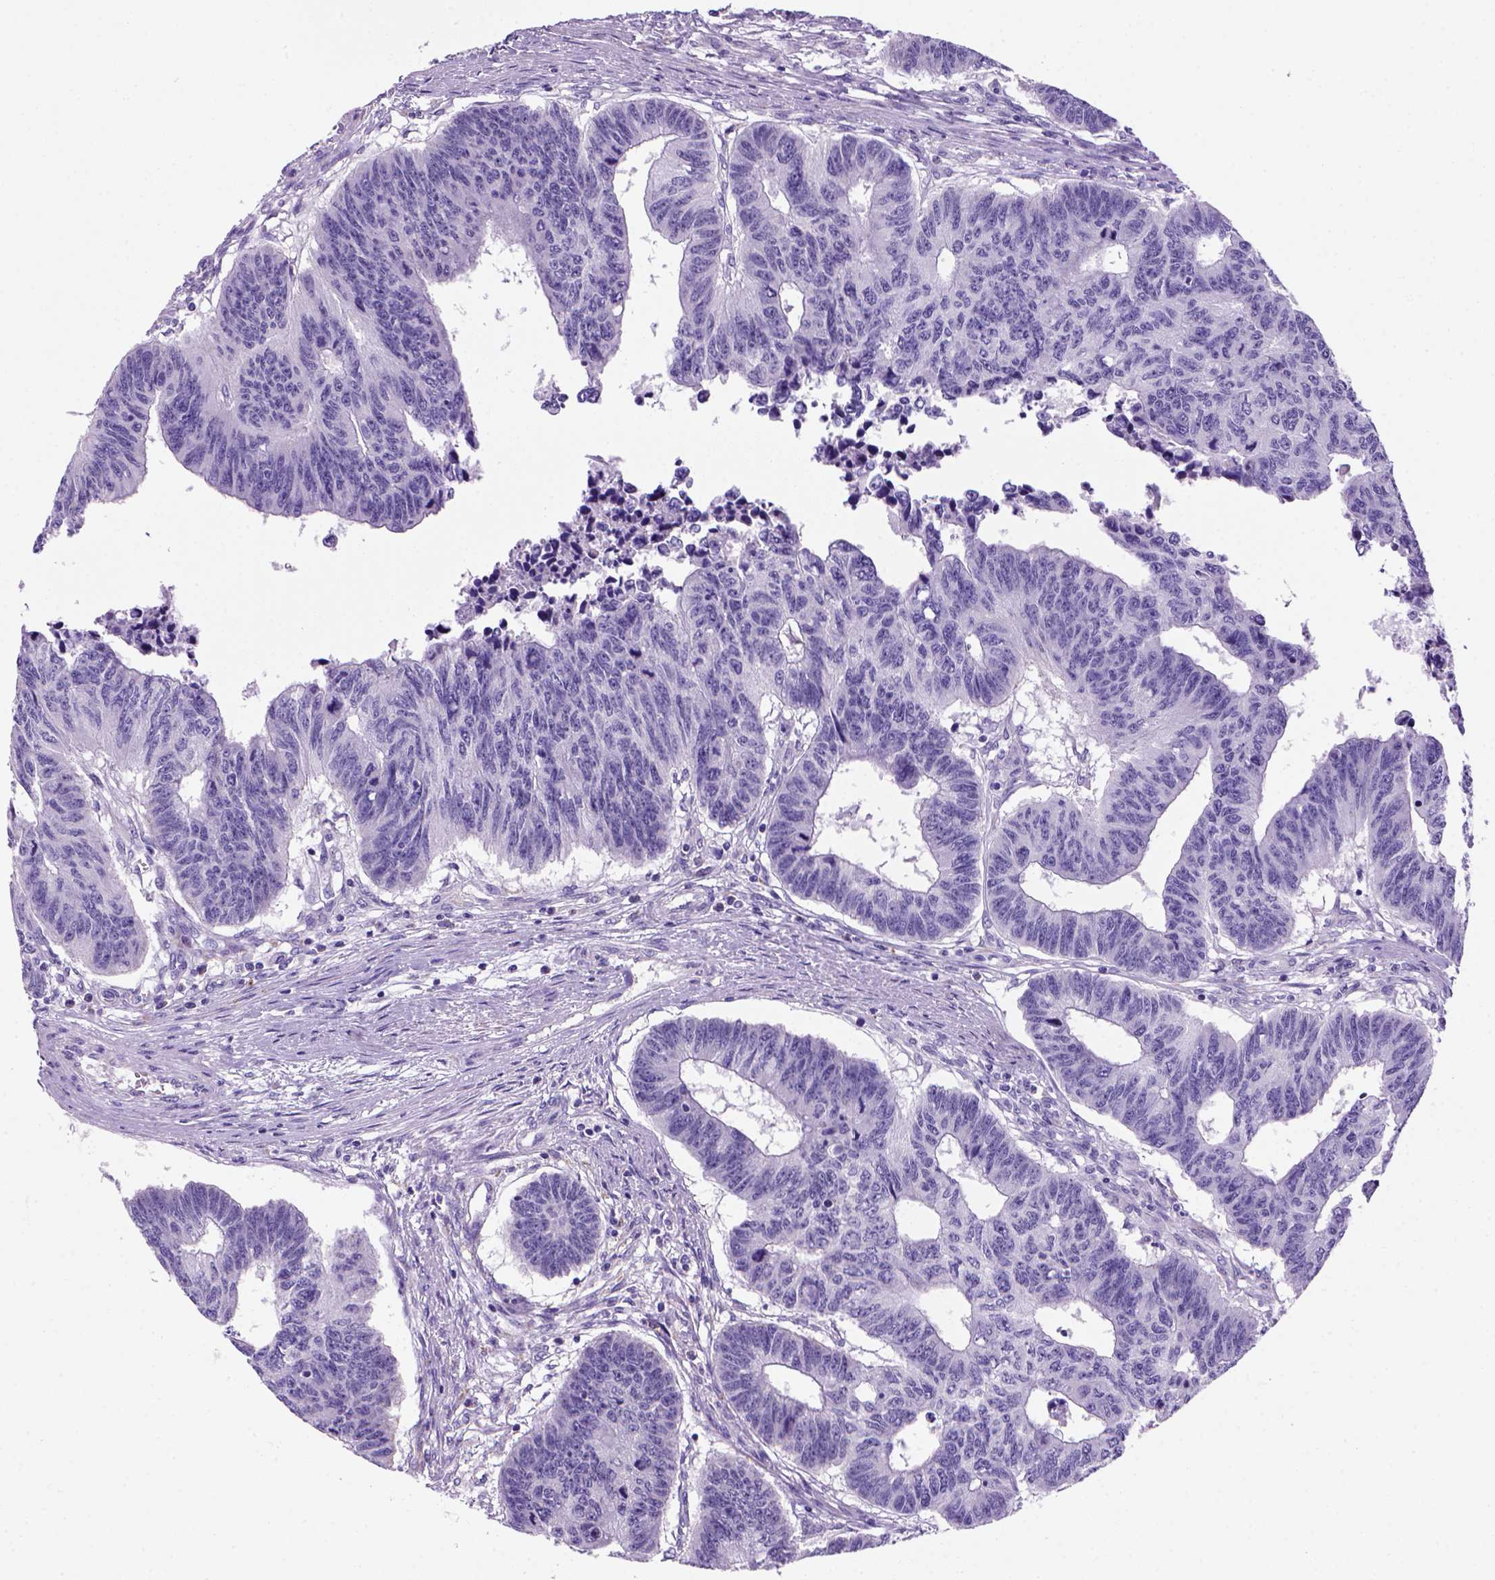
{"staining": {"intensity": "negative", "quantity": "none", "location": "none"}, "tissue": "colorectal cancer", "cell_type": "Tumor cells", "image_type": "cancer", "snomed": [{"axis": "morphology", "description": "Adenocarcinoma, NOS"}, {"axis": "topography", "description": "Rectum"}], "caption": "High power microscopy photomicrograph of an immunohistochemistry (IHC) micrograph of adenocarcinoma (colorectal), revealing no significant positivity in tumor cells.", "gene": "ARHGEF33", "patient": {"sex": "female", "age": 85}}